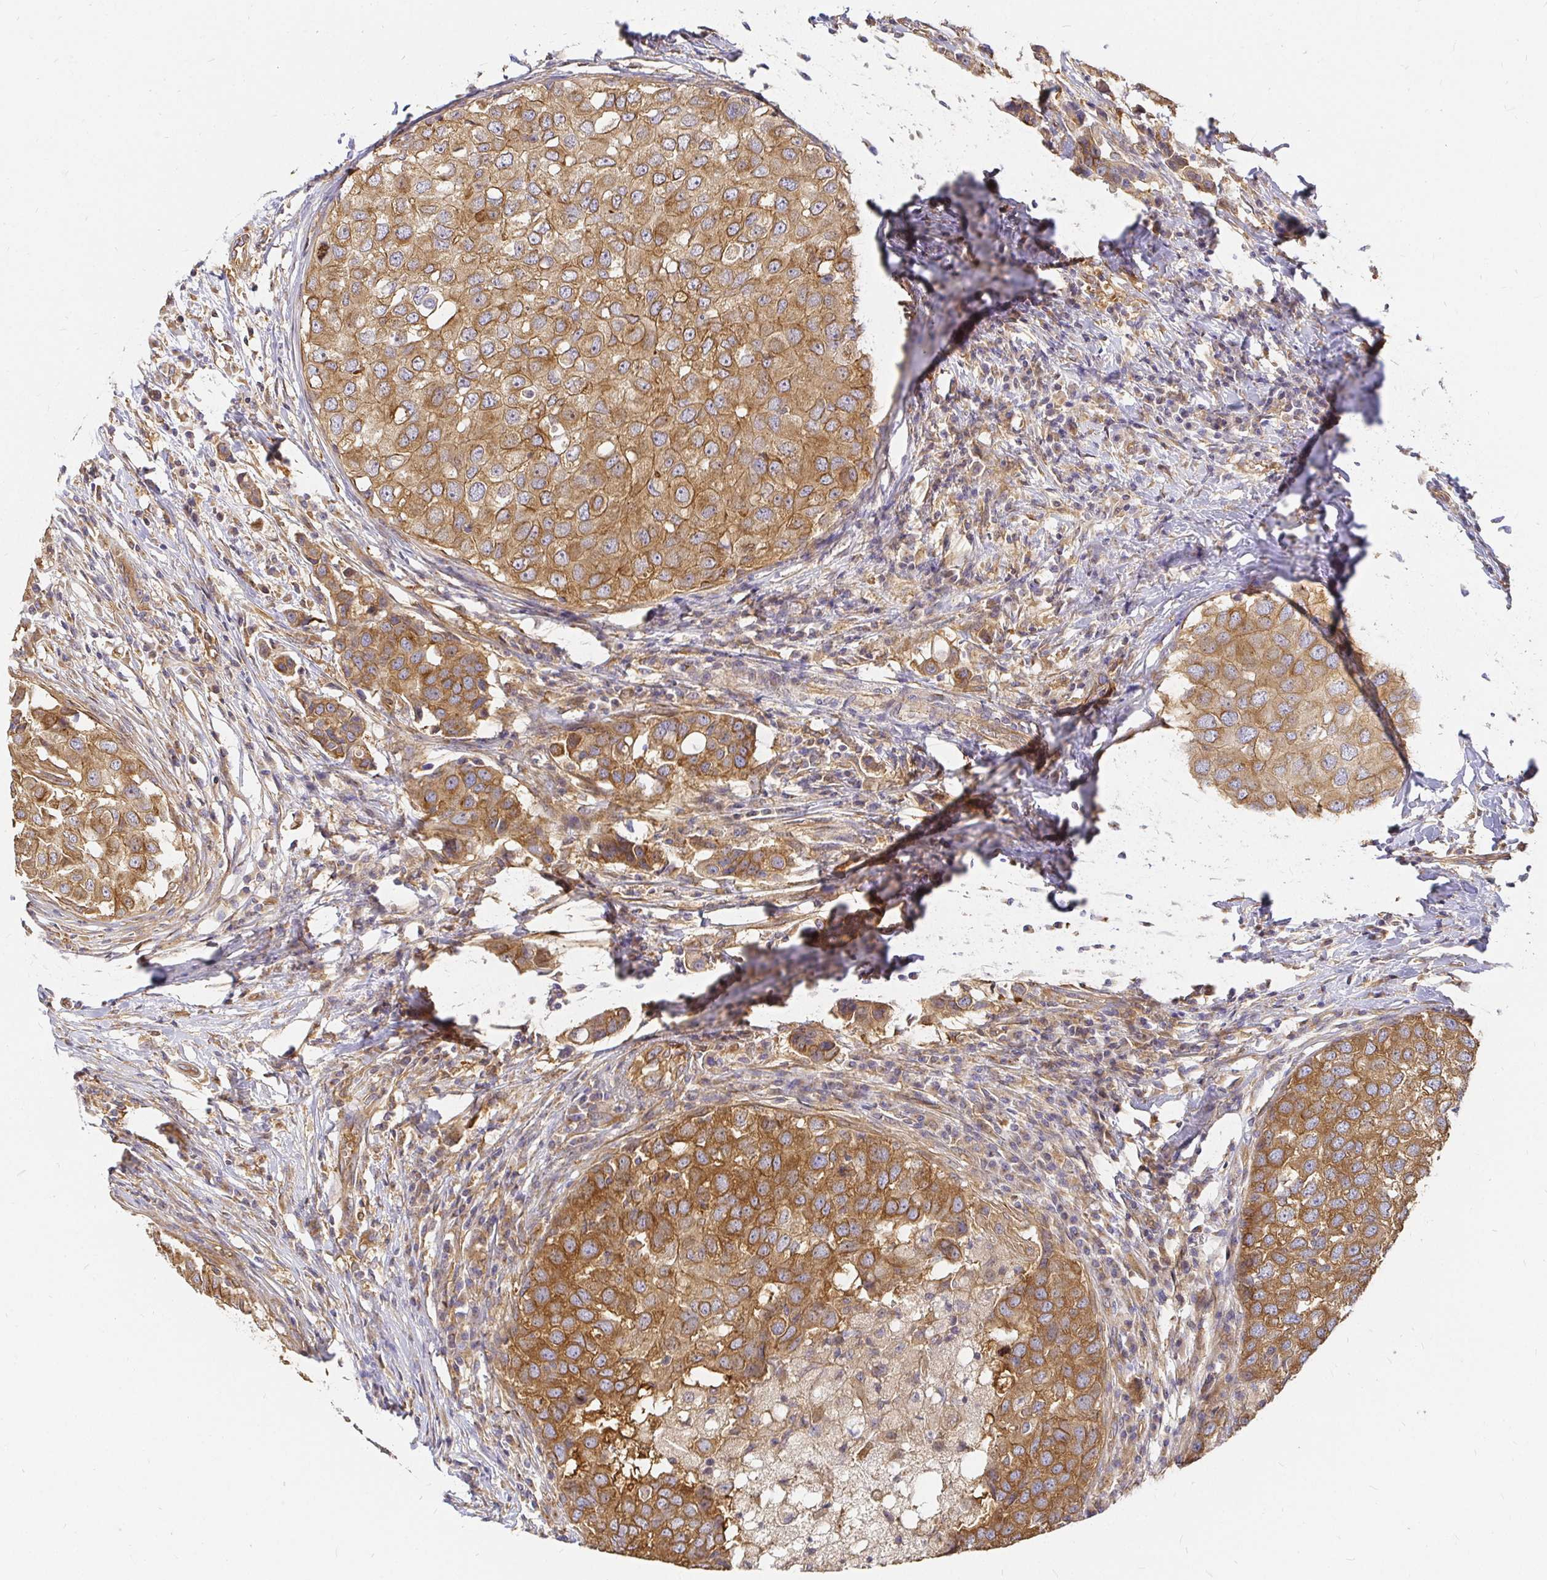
{"staining": {"intensity": "moderate", "quantity": ">75%", "location": "cytoplasmic/membranous"}, "tissue": "breast cancer", "cell_type": "Tumor cells", "image_type": "cancer", "snomed": [{"axis": "morphology", "description": "Duct carcinoma"}, {"axis": "topography", "description": "Breast"}], "caption": "Immunohistochemical staining of human infiltrating ductal carcinoma (breast) exhibits medium levels of moderate cytoplasmic/membranous positivity in approximately >75% of tumor cells.", "gene": "KIF5B", "patient": {"sex": "female", "age": 27}}